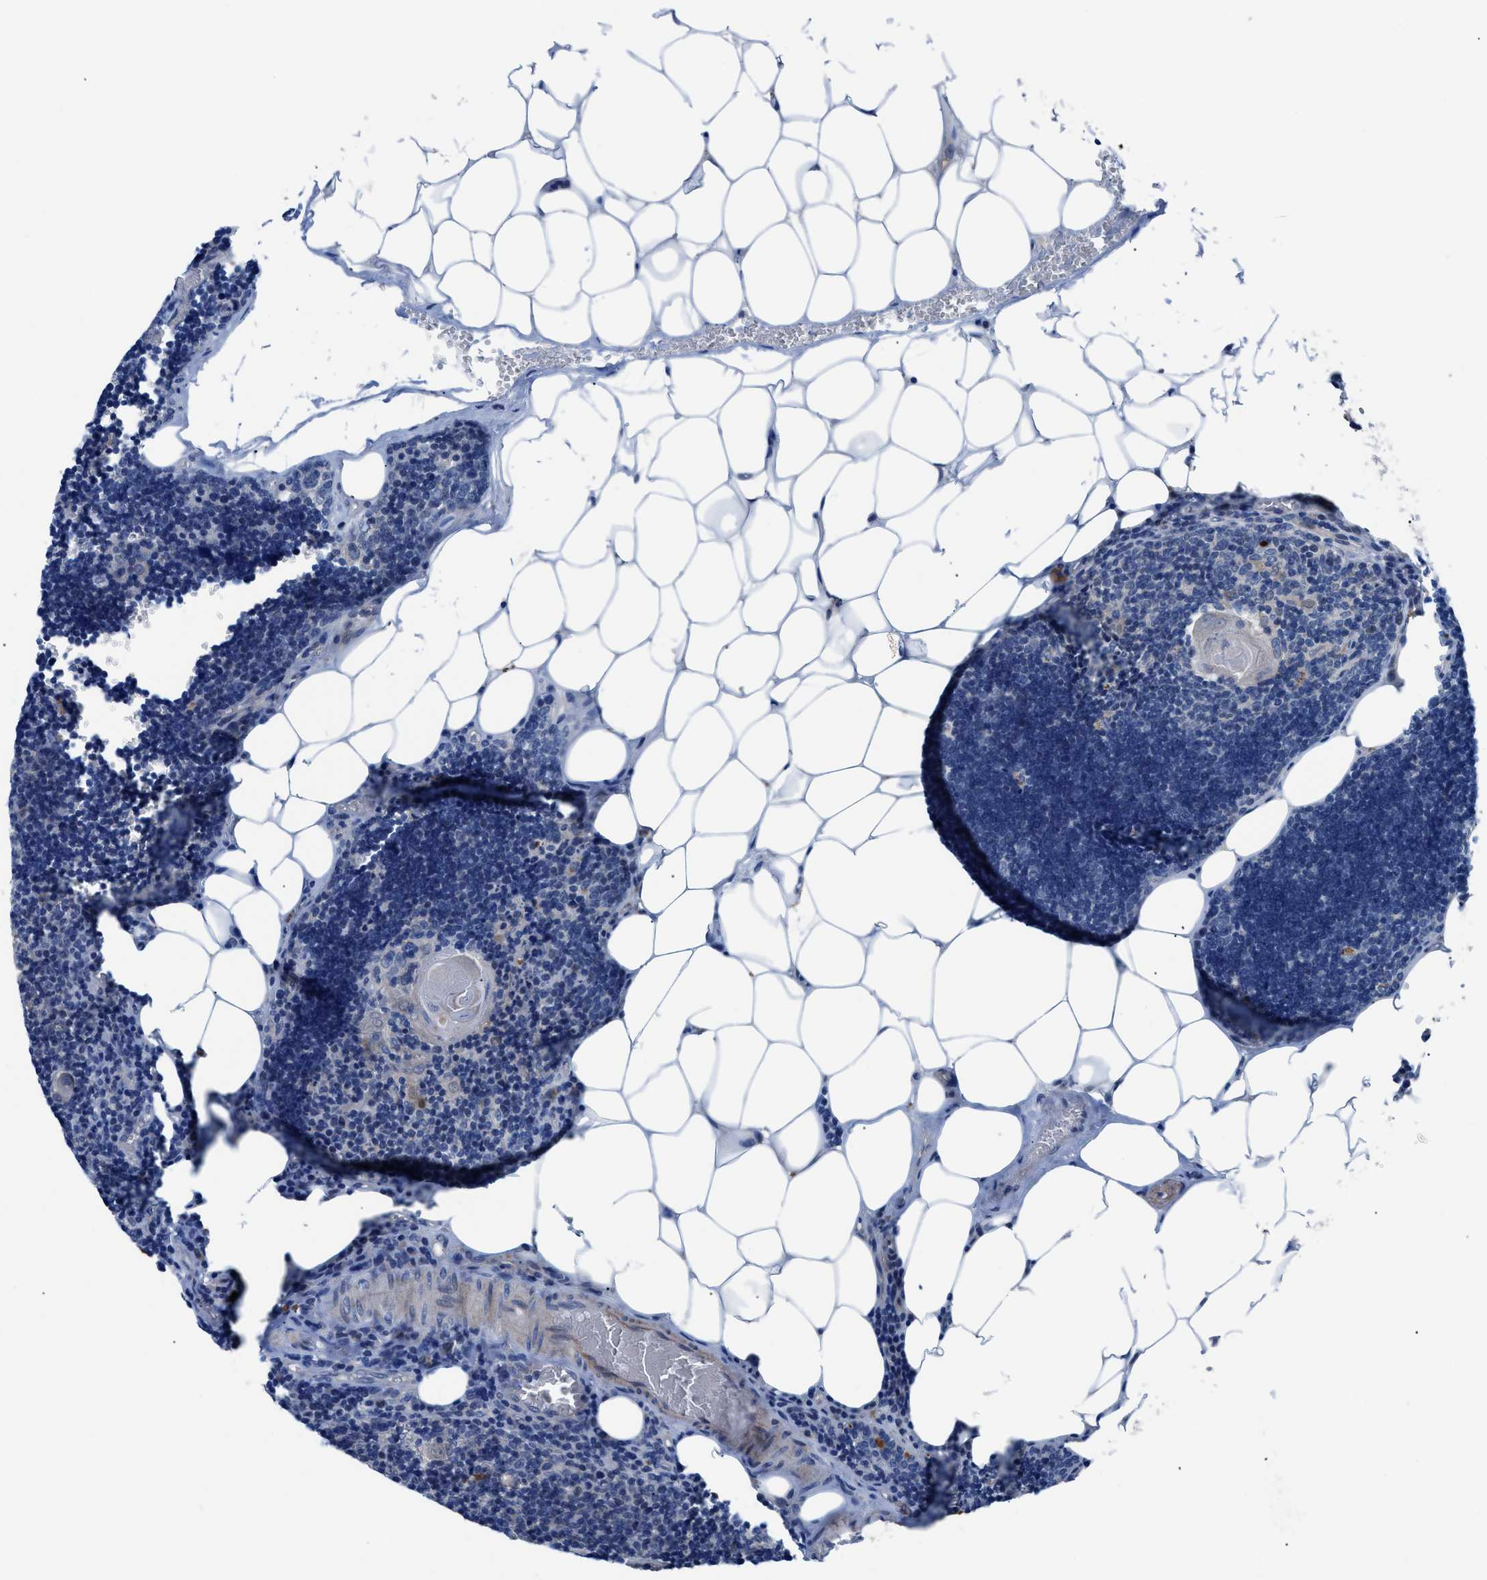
{"staining": {"intensity": "weak", "quantity": "<25%", "location": "cytoplasmic/membranous"}, "tissue": "lymph node", "cell_type": "Germinal center cells", "image_type": "normal", "snomed": [{"axis": "morphology", "description": "Normal tissue, NOS"}, {"axis": "topography", "description": "Lymph node"}], "caption": "Histopathology image shows no significant protein expression in germinal center cells of normal lymph node. Nuclei are stained in blue.", "gene": "UAP1", "patient": {"sex": "male", "age": 33}}